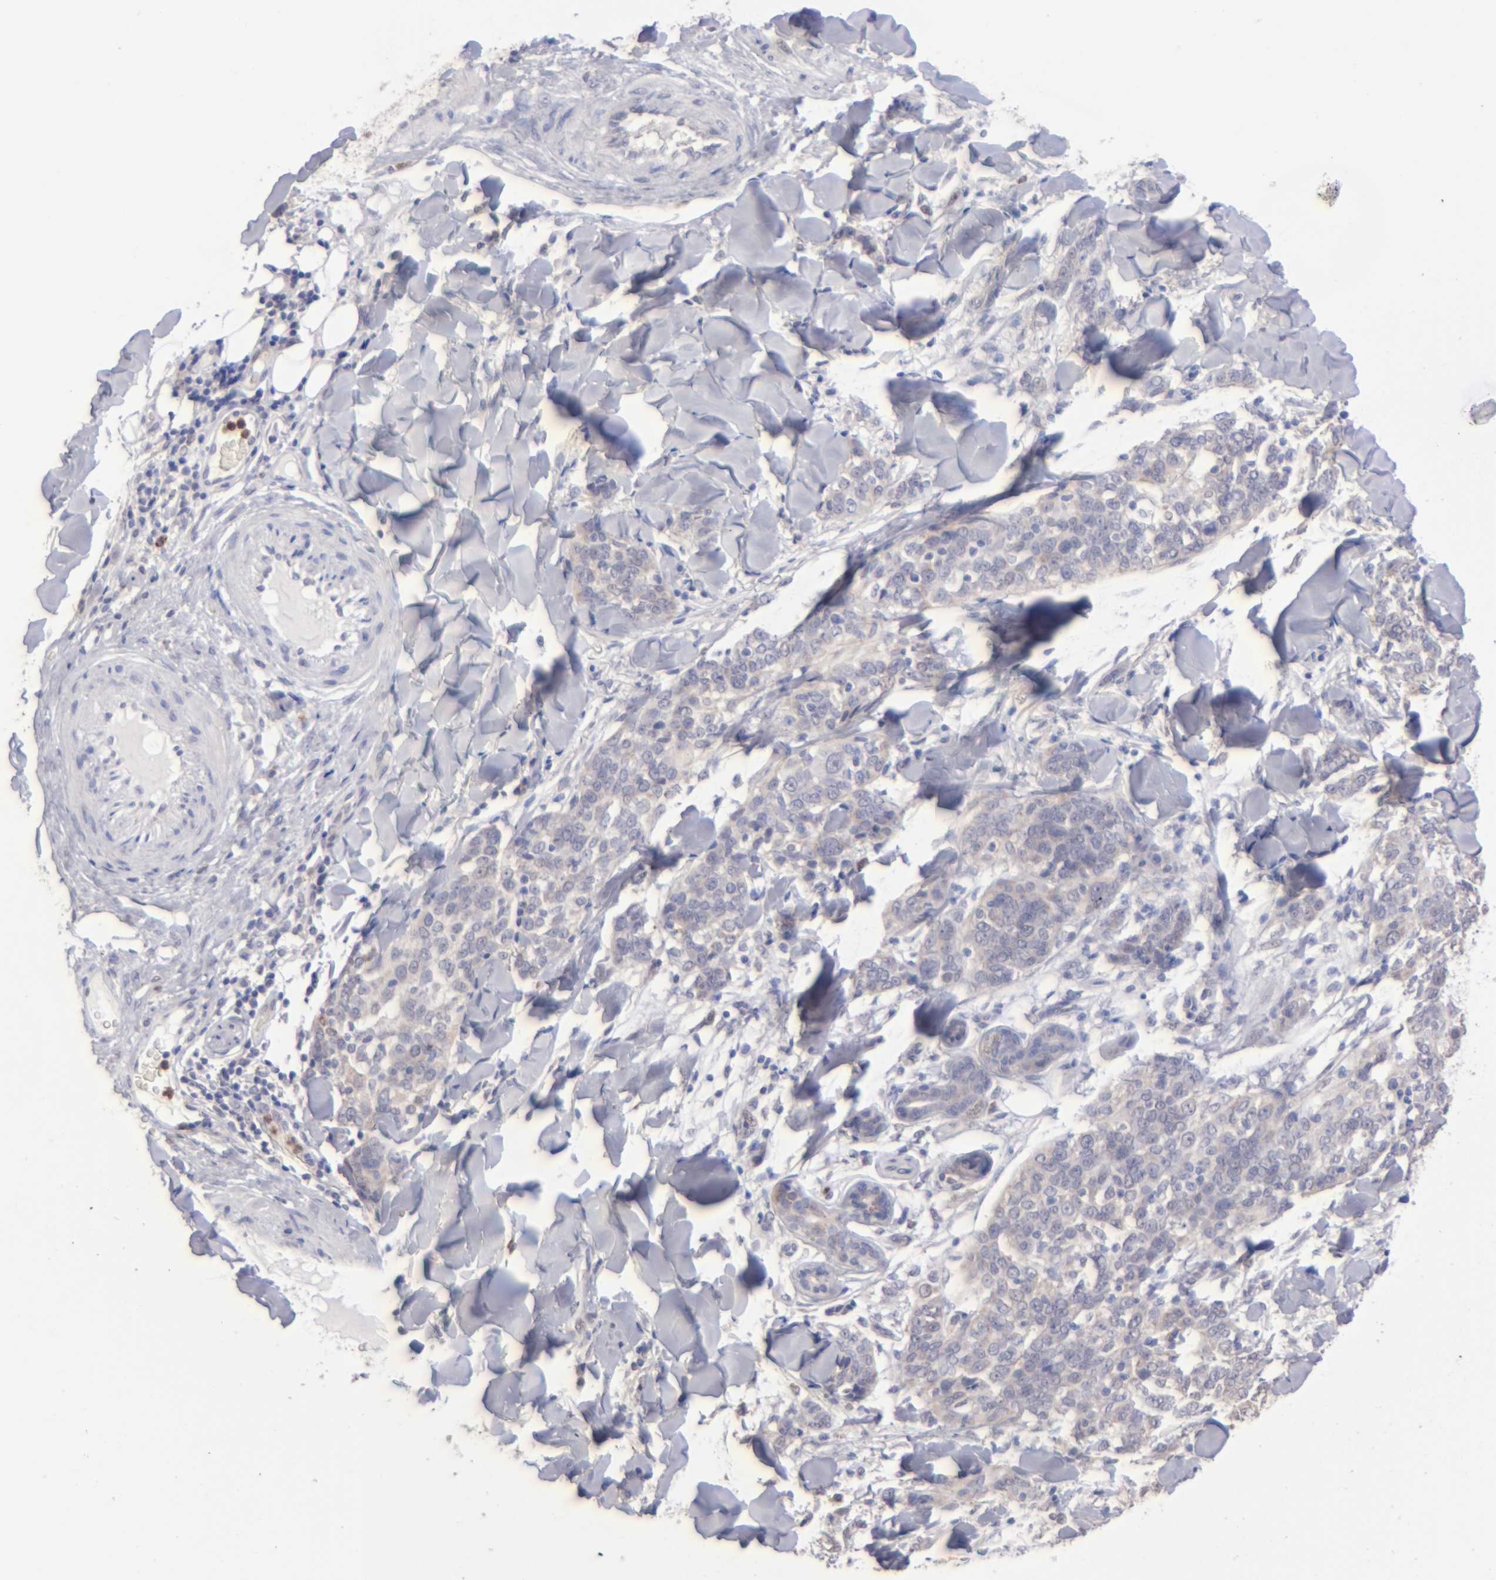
{"staining": {"intensity": "weak", "quantity": ">75%", "location": "cytoplasmic/membranous"}, "tissue": "skin cancer", "cell_type": "Tumor cells", "image_type": "cancer", "snomed": [{"axis": "morphology", "description": "Normal tissue, NOS"}, {"axis": "morphology", "description": "Squamous cell carcinoma, NOS"}, {"axis": "topography", "description": "Skin"}], "caption": "Weak cytoplasmic/membranous expression is identified in approximately >75% of tumor cells in skin squamous cell carcinoma. Nuclei are stained in blue.", "gene": "MGAM", "patient": {"sex": "female", "age": 83}}